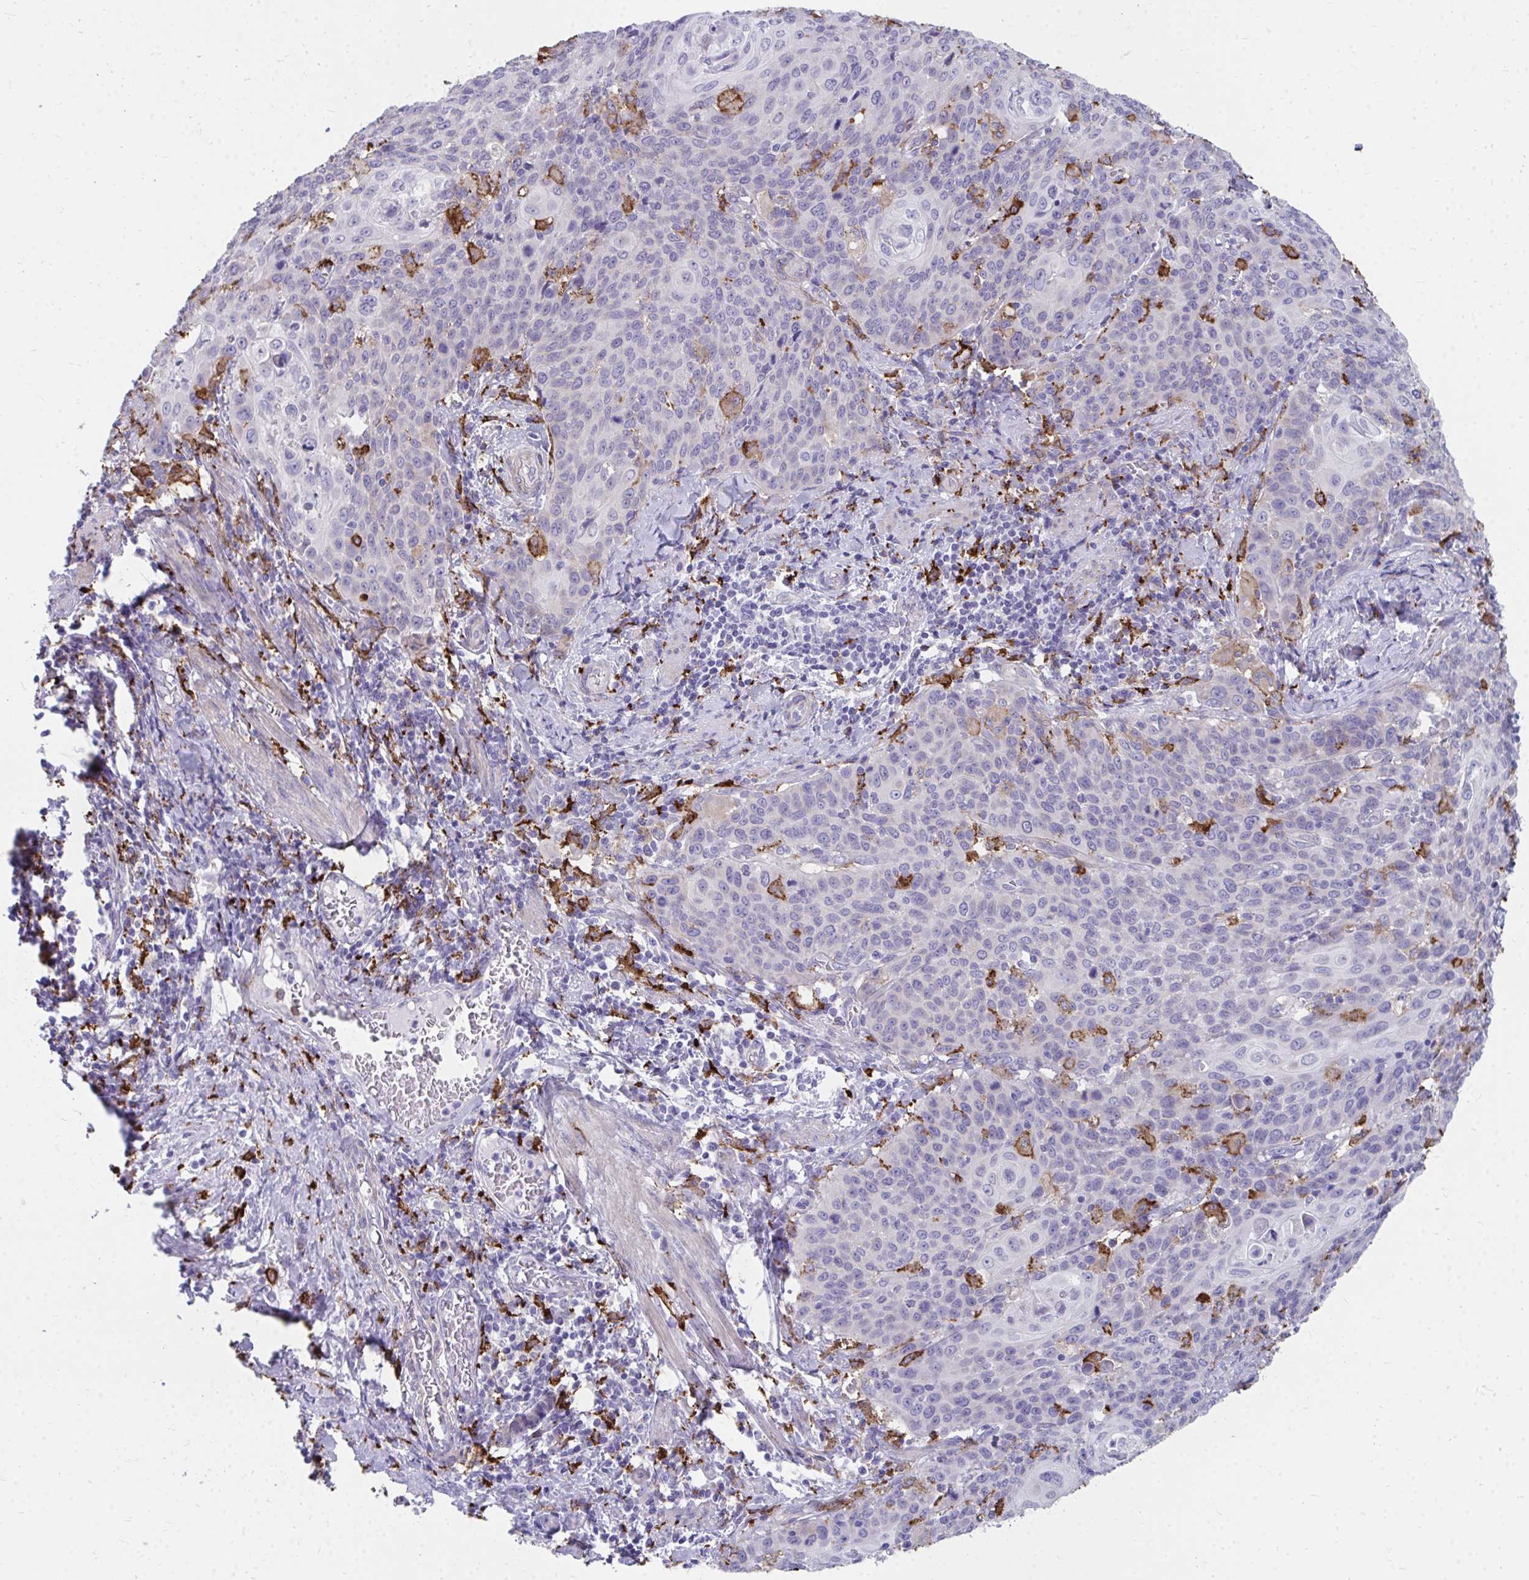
{"staining": {"intensity": "negative", "quantity": "none", "location": "none"}, "tissue": "cervical cancer", "cell_type": "Tumor cells", "image_type": "cancer", "snomed": [{"axis": "morphology", "description": "Squamous cell carcinoma, NOS"}, {"axis": "topography", "description": "Cervix"}], "caption": "This histopathology image is of cervical cancer (squamous cell carcinoma) stained with immunohistochemistry to label a protein in brown with the nuclei are counter-stained blue. There is no staining in tumor cells.", "gene": "CD163", "patient": {"sex": "female", "age": 65}}